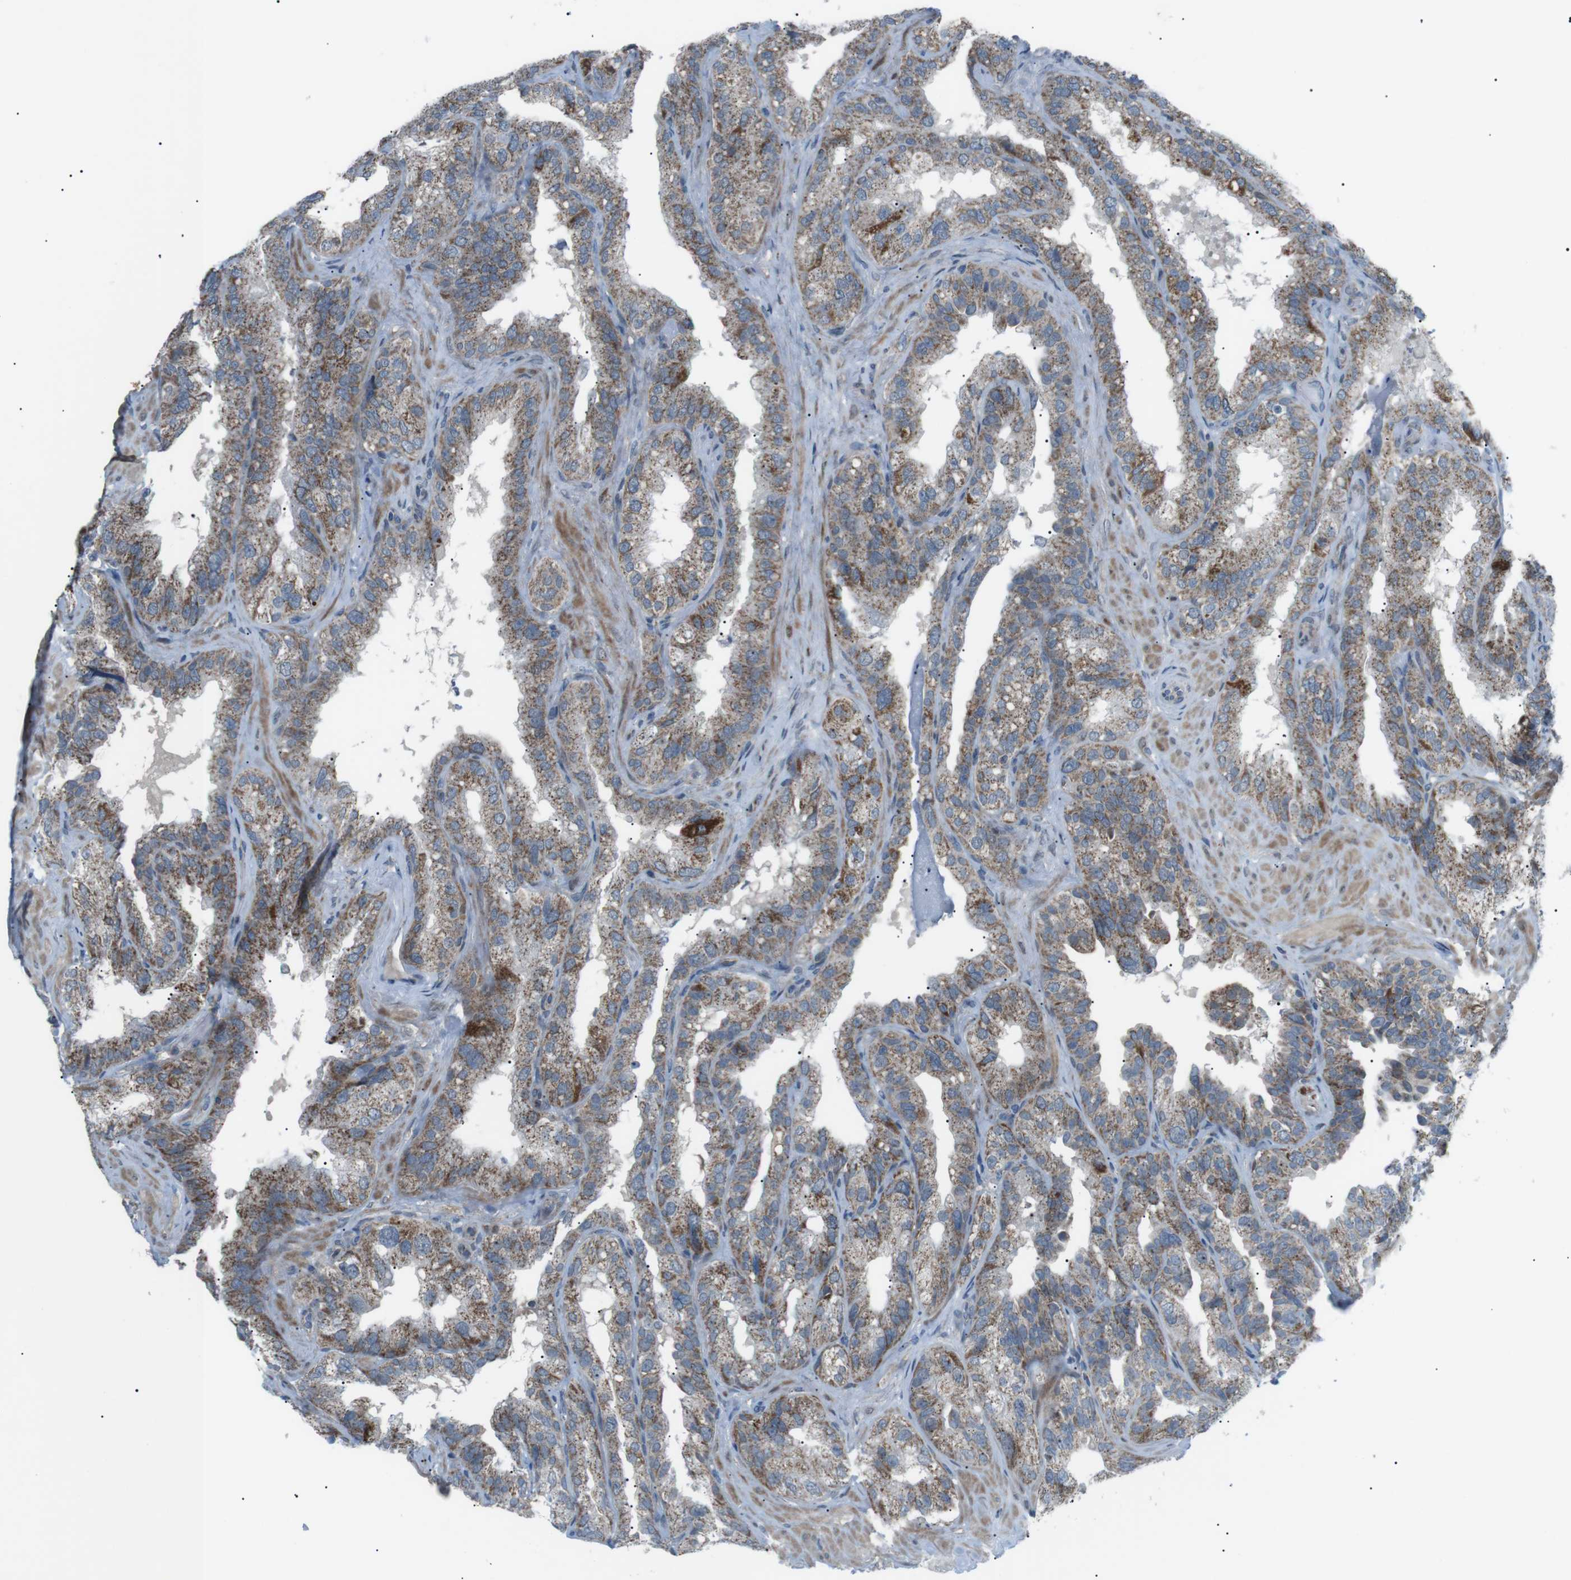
{"staining": {"intensity": "moderate", "quantity": "25%-75%", "location": "cytoplasmic/membranous"}, "tissue": "seminal vesicle", "cell_type": "Glandular cells", "image_type": "normal", "snomed": [{"axis": "morphology", "description": "Normal tissue, NOS"}, {"axis": "topography", "description": "Seminal veicle"}], "caption": "Immunohistochemical staining of normal human seminal vesicle exhibits medium levels of moderate cytoplasmic/membranous positivity in about 25%-75% of glandular cells.", "gene": "ARID5B", "patient": {"sex": "male", "age": 68}}